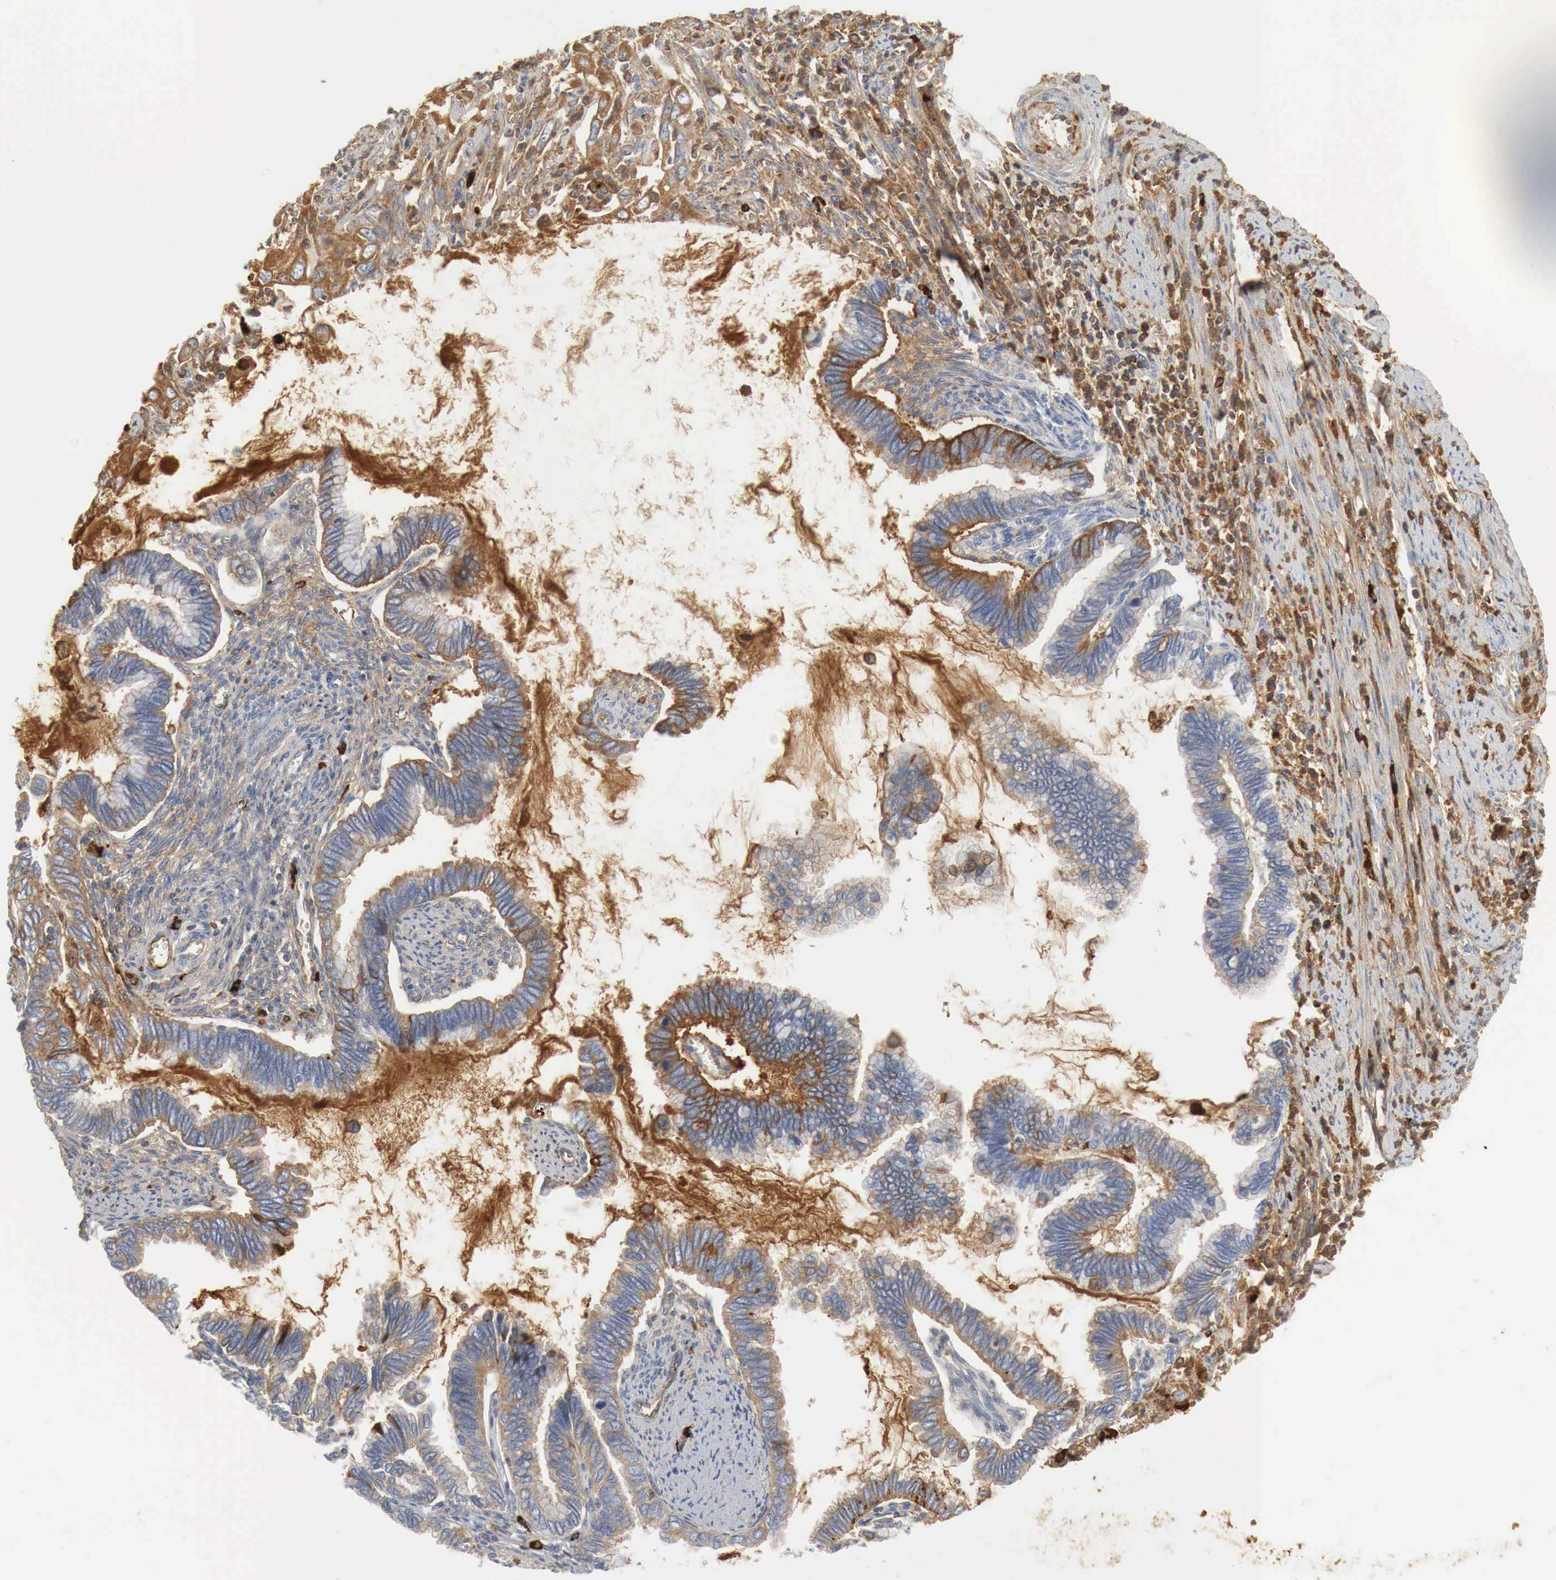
{"staining": {"intensity": "moderate", "quantity": "25%-75%", "location": "cytoplasmic/membranous"}, "tissue": "cervical cancer", "cell_type": "Tumor cells", "image_type": "cancer", "snomed": [{"axis": "morphology", "description": "Adenocarcinoma, NOS"}, {"axis": "topography", "description": "Cervix"}], "caption": "Immunohistochemistry of cervical cancer (adenocarcinoma) displays medium levels of moderate cytoplasmic/membranous expression in approximately 25%-75% of tumor cells.", "gene": "IGLC3", "patient": {"sex": "female", "age": 49}}